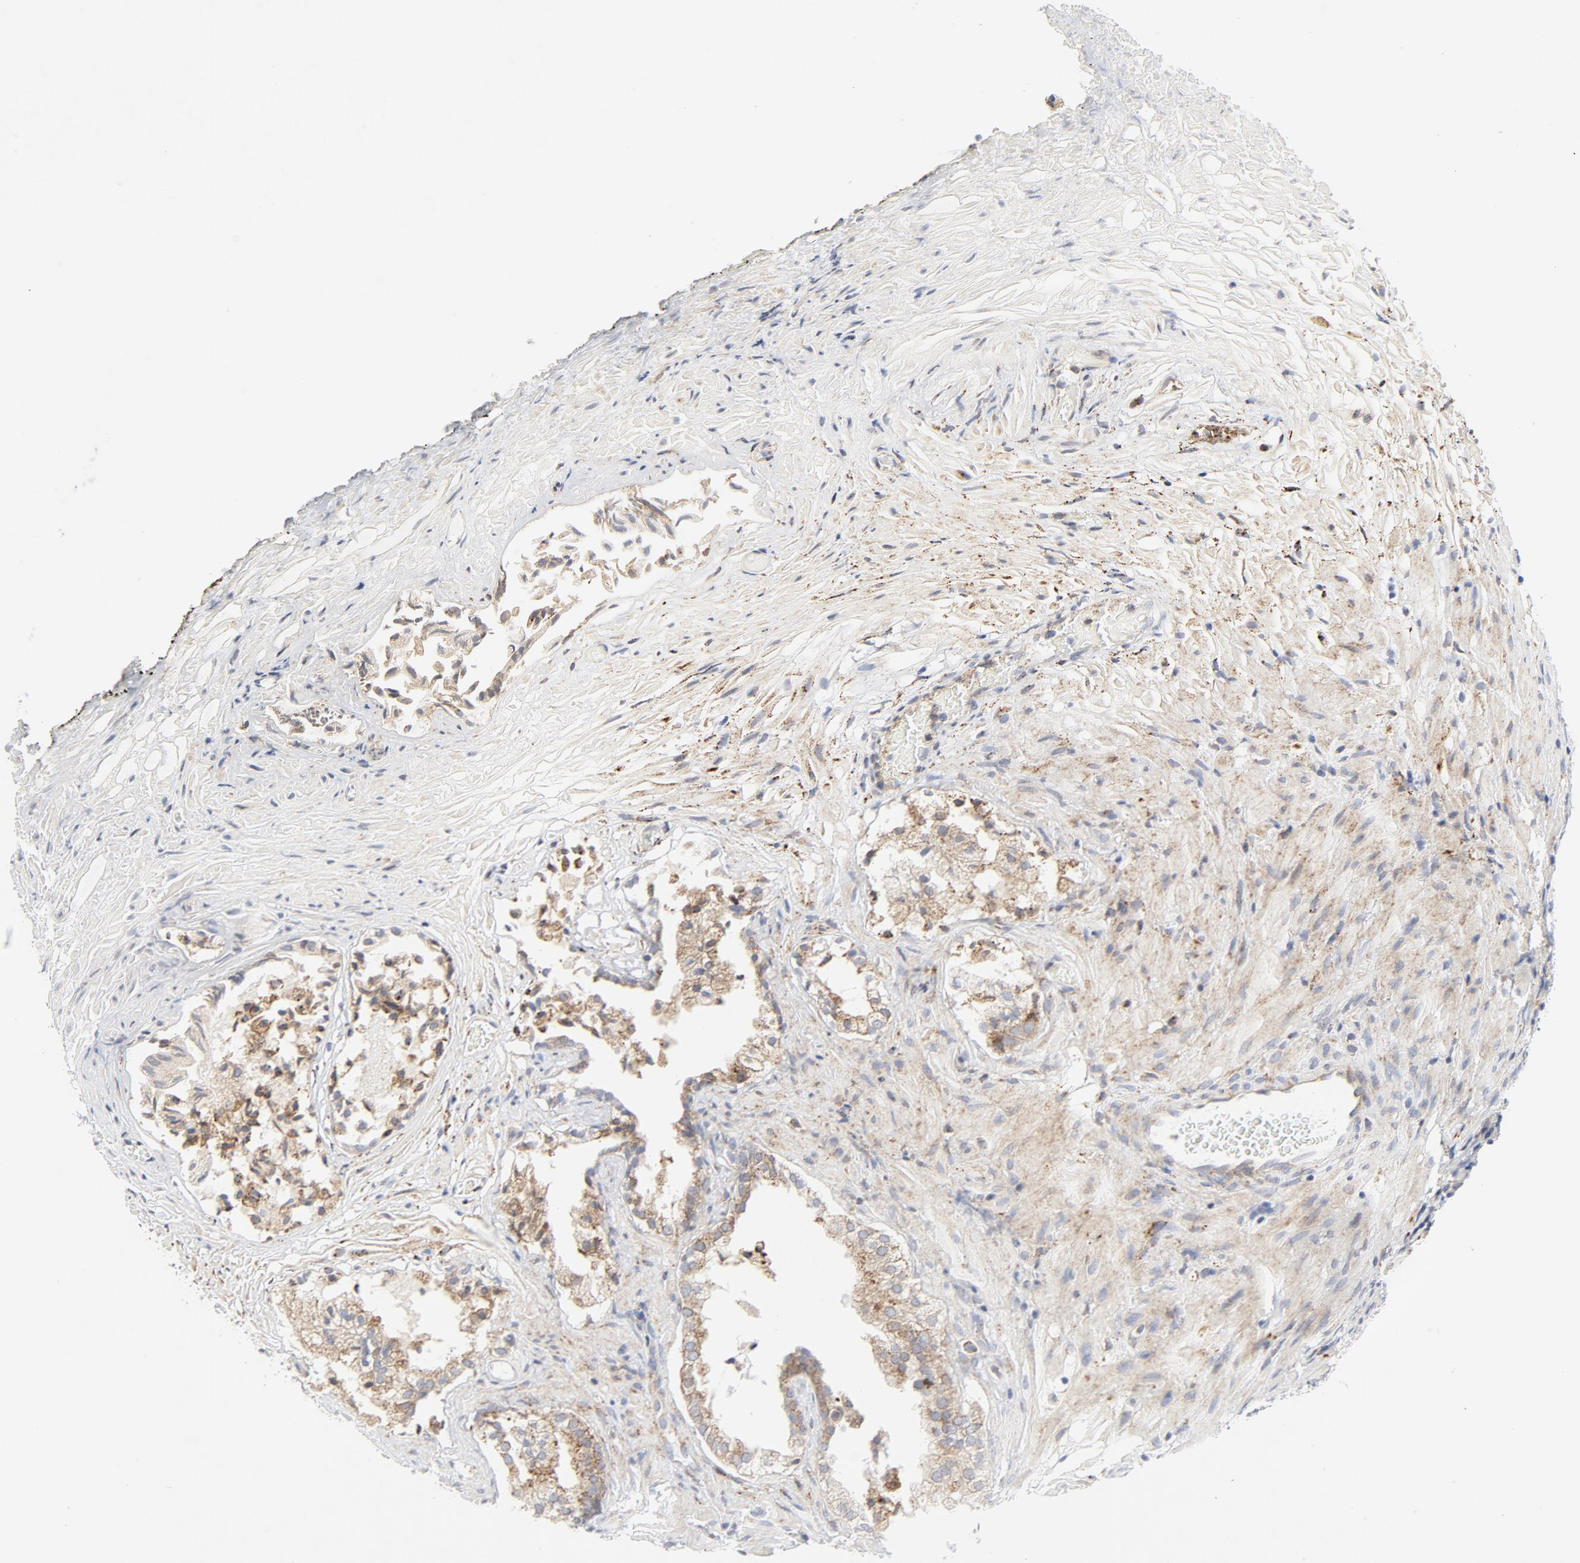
{"staining": {"intensity": "weak", "quantity": ">75%", "location": "cytoplasmic/membranous"}, "tissue": "prostate", "cell_type": "Glandular cells", "image_type": "normal", "snomed": [{"axis": "morphology", "description": "Normal tissue, NOS"}, {"axis": "topography", "description": "Prostate"}], "caption": "The immunohistochemical stain highlights weak cytoplasmic/membranous staining in glandular cells of benign prostate. (brown staining indicates protein expression, while blue staining denotes nuclei).", "gene": "LRP6", "patient": {"sex": "male", "age": 76}}